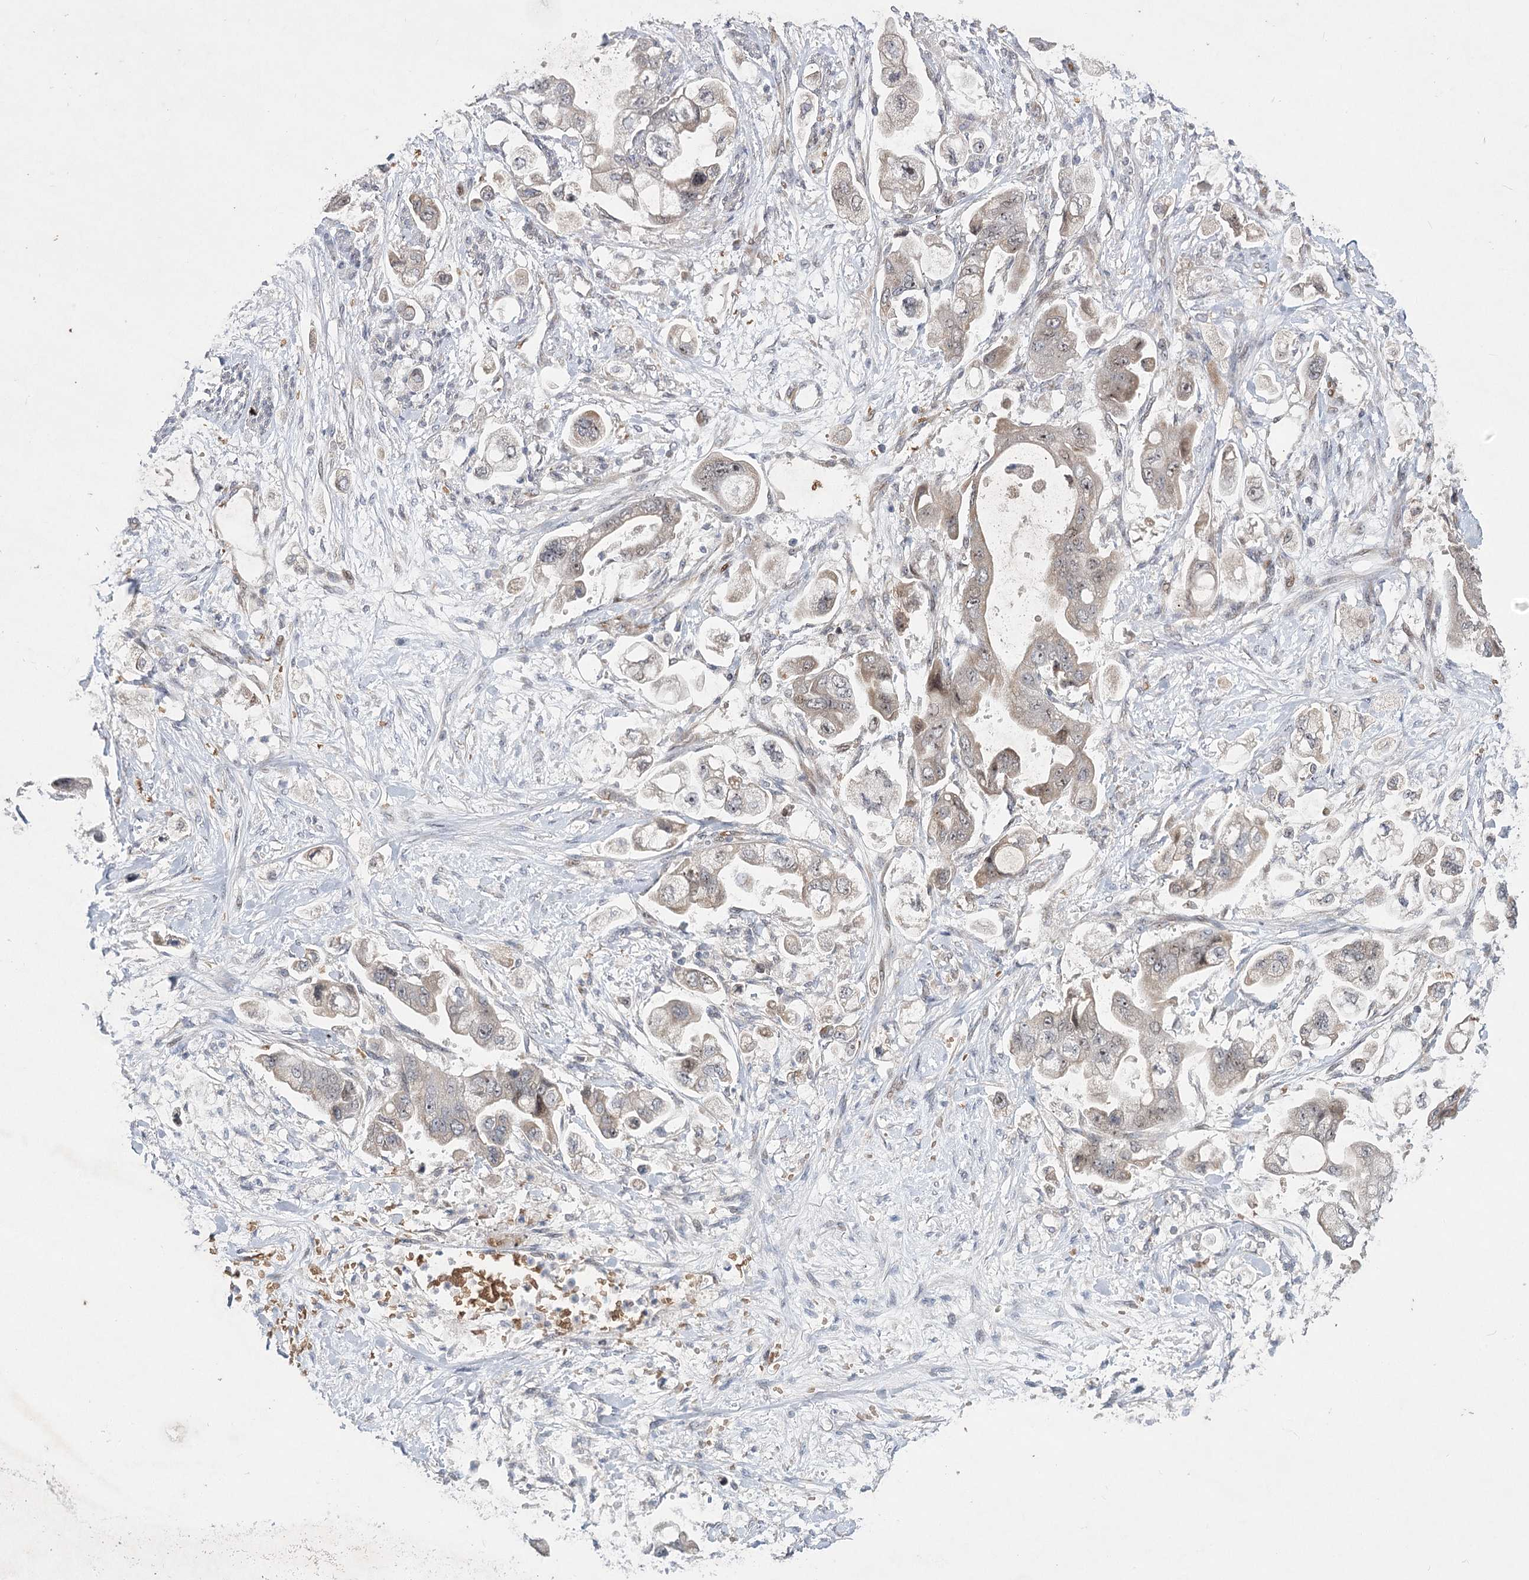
{"staining": {"intensity": "negative", "quantity": "none", "location": "none"}, "tissue": "stomach cancer", "cell_type": "Tumor cells", "image_type": "cancer", "snomed": [{"axis": "morphology", "description": "Adenocarcinoma, NOS"}, {"axis": "topography", "description": "Stomach"}], "caption": "Immunohistochemical staining of human stomach cancer (adenocarcinoma) shows no significant positivity in tumor cells. Brightfield microscopy of IHC stained with DAB (brown) and hematoxylin (blue), captured at high magnification.", "gene": "NSMCE4A", "patient": {"sex": "male", "age": 62}}